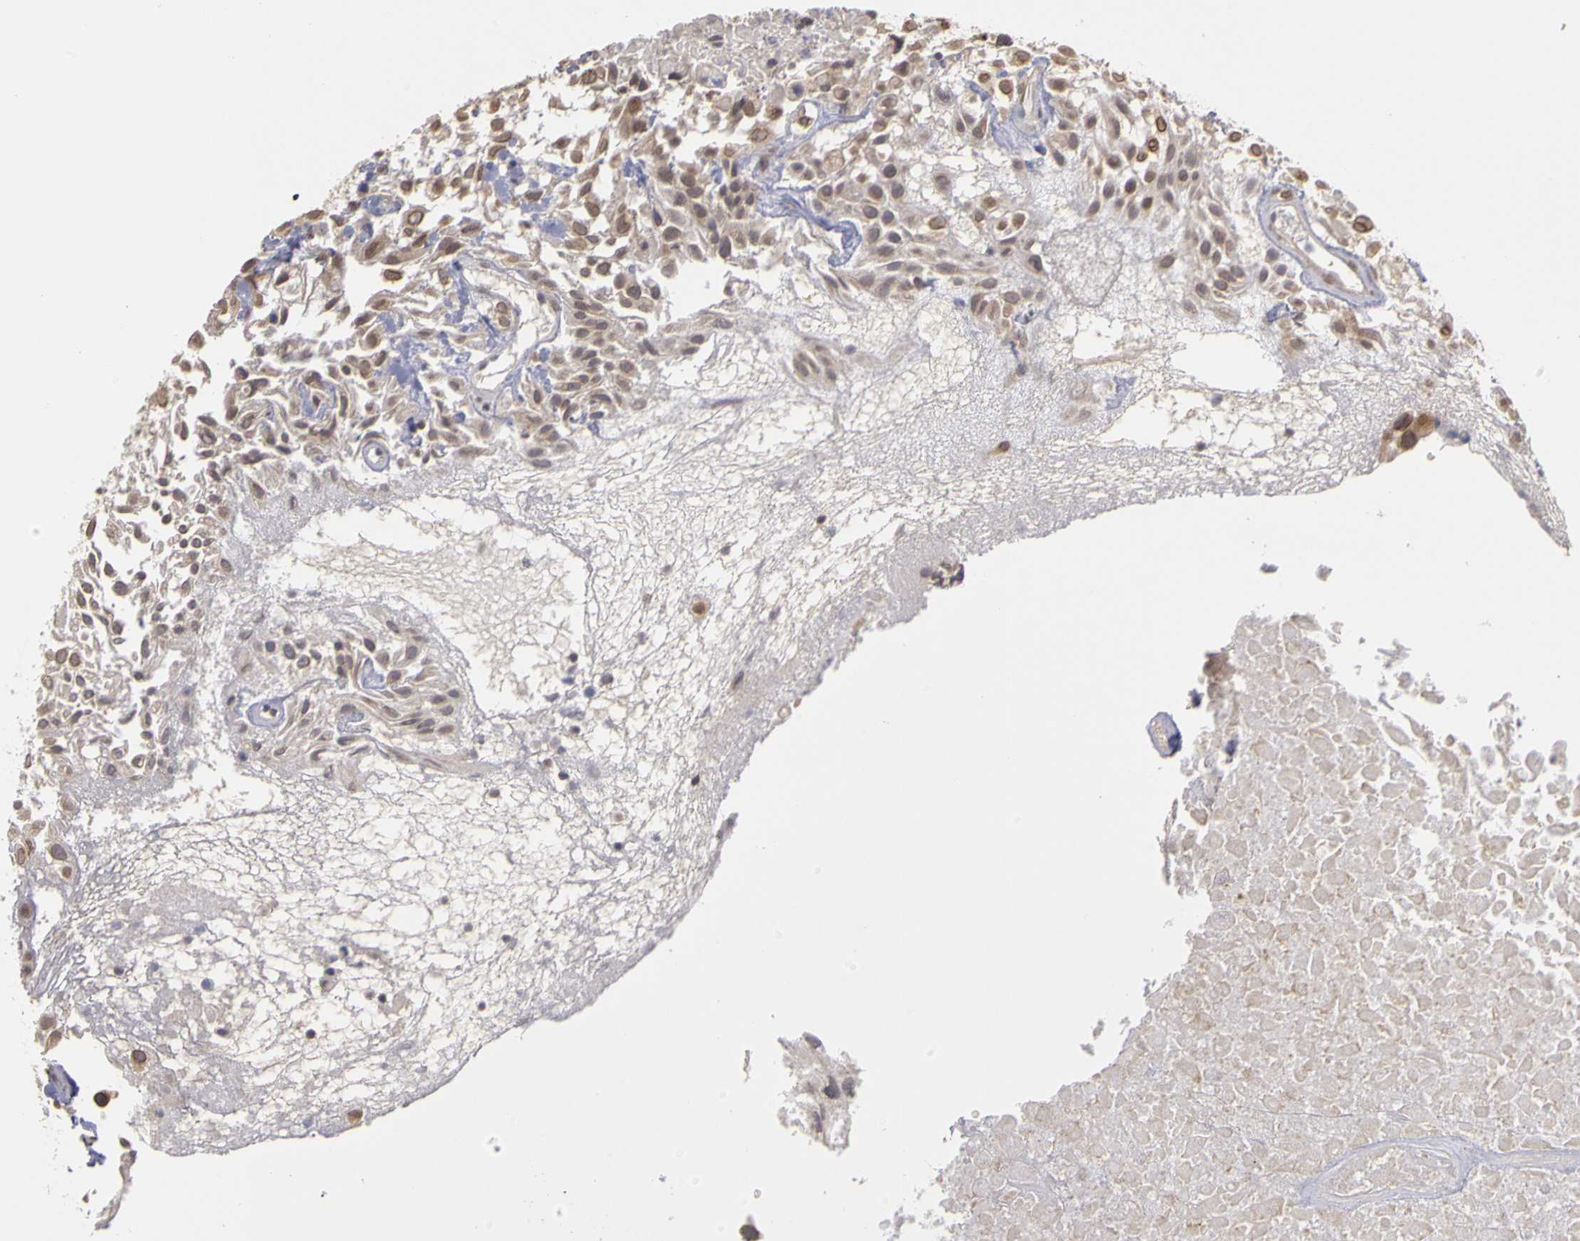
{"staining": {"intensity": "weak", "quantity": ">75%", "location": "cytoplasmic/membranous"}, "tissue": "urothelial cancer", "cell_type": "Tumor cells", "image_type": "cancer", "snomed": [{"axis": "morphology", "description": "Urothelial carcinoma, High grade"}, {"axis": "topography", "description": "Urinary bladder"}], "caption": "This micrograph shows immunohistochemistry (IHC) staining of urothelial cancer, with low weak cytoplasmic/membranous staining in approximately >75% of tumor cells.", "gene": "FRMD7", "patient": {"sex": "male", "age": 56}}